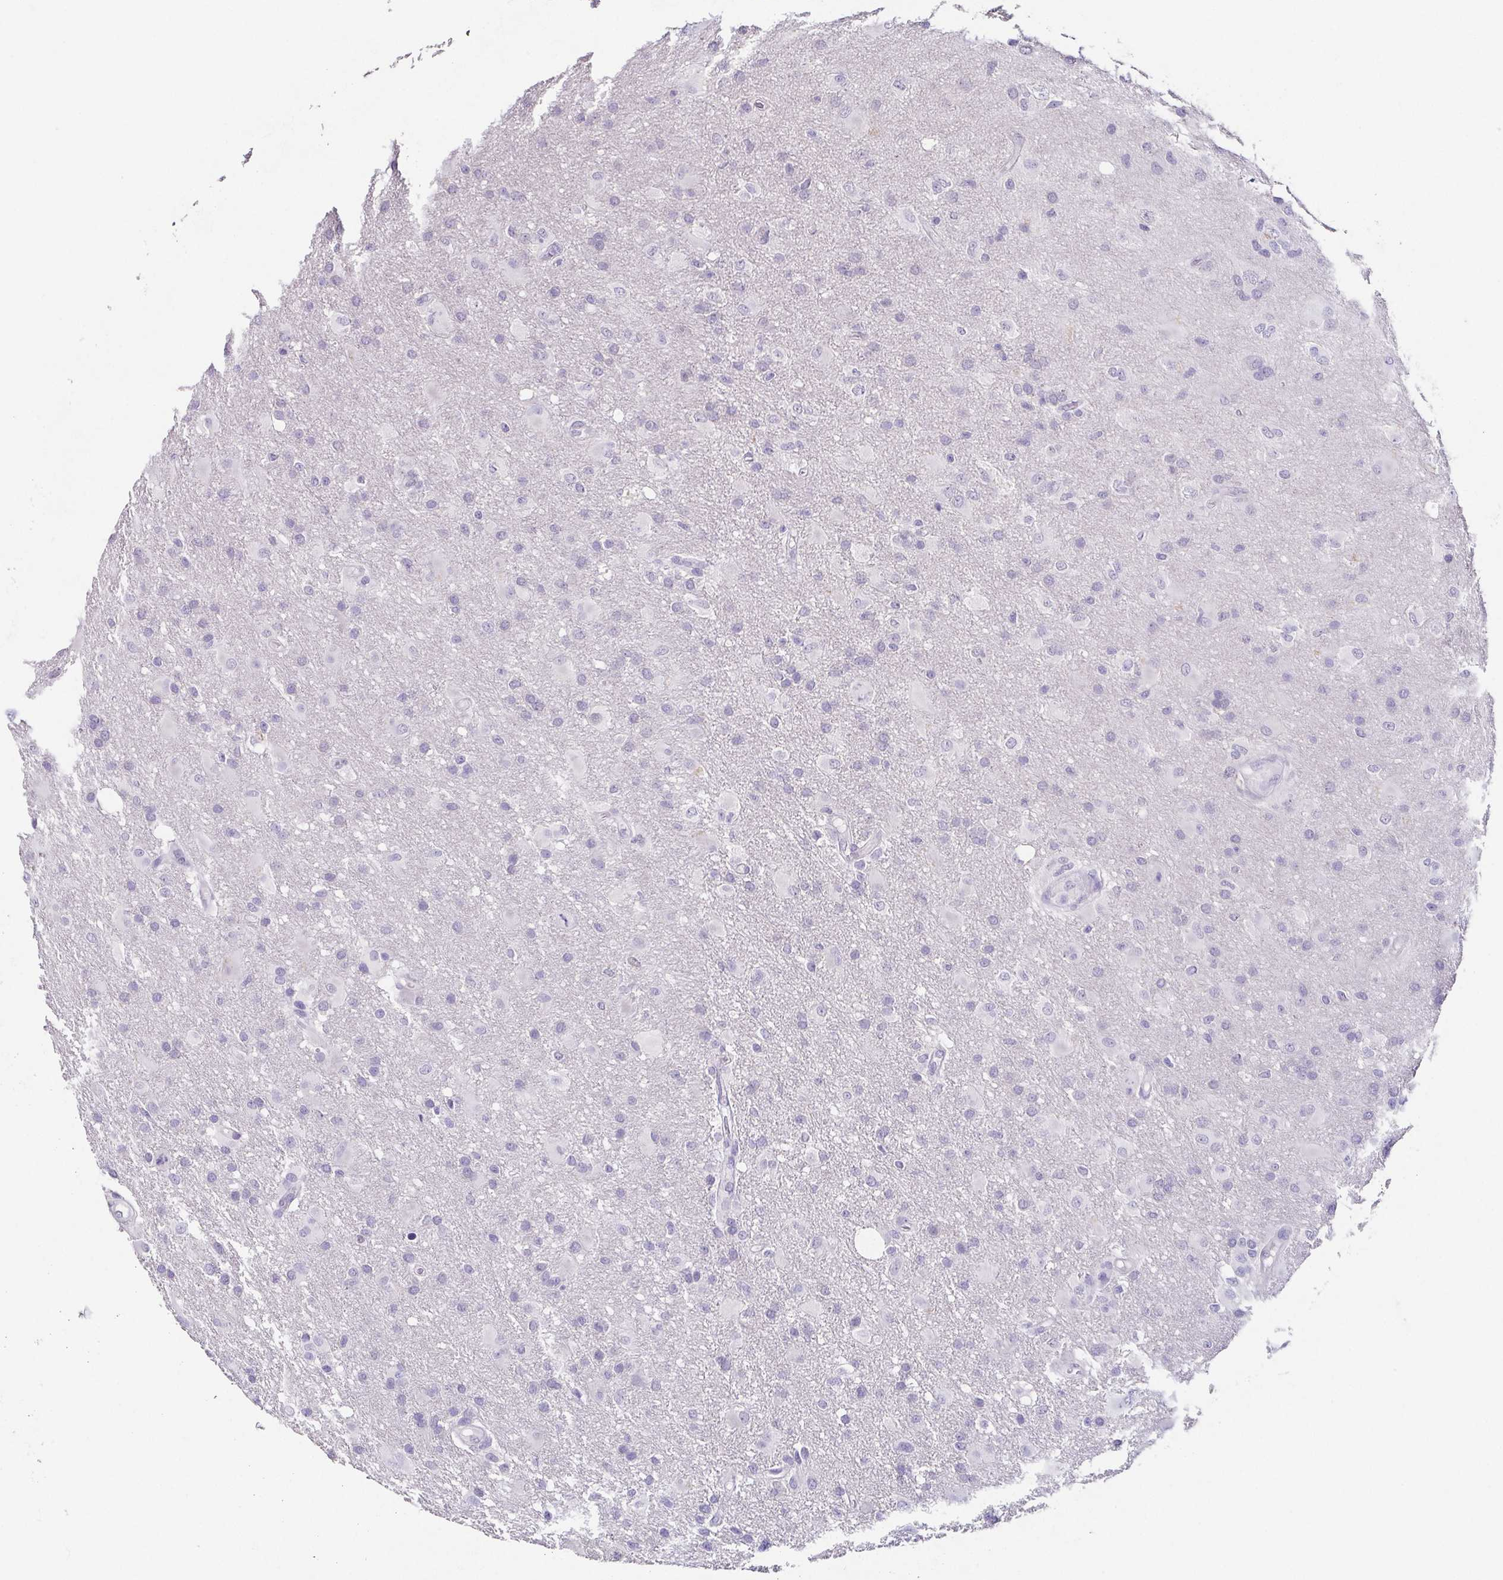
{"staining": {"intensity": "negative", "quantity": "none", "location": "none"}, "tissue": "glioma", "cell_type": "Tumor cells", "image_type": "cancer", "snomed": [{"axis": "morphology", "description": "Glioma, malignant, High grade"}, {"axis": "topography", "description": "Brain"}], "caption": "Immunohistochemistry micrograph of neoplastic tissue: malignant high-grade glioma stained with DAB exhibits no significant protein expression in tumor cells.", "gene": "TP73", "patient": {"sex": "male", "age": 53}}